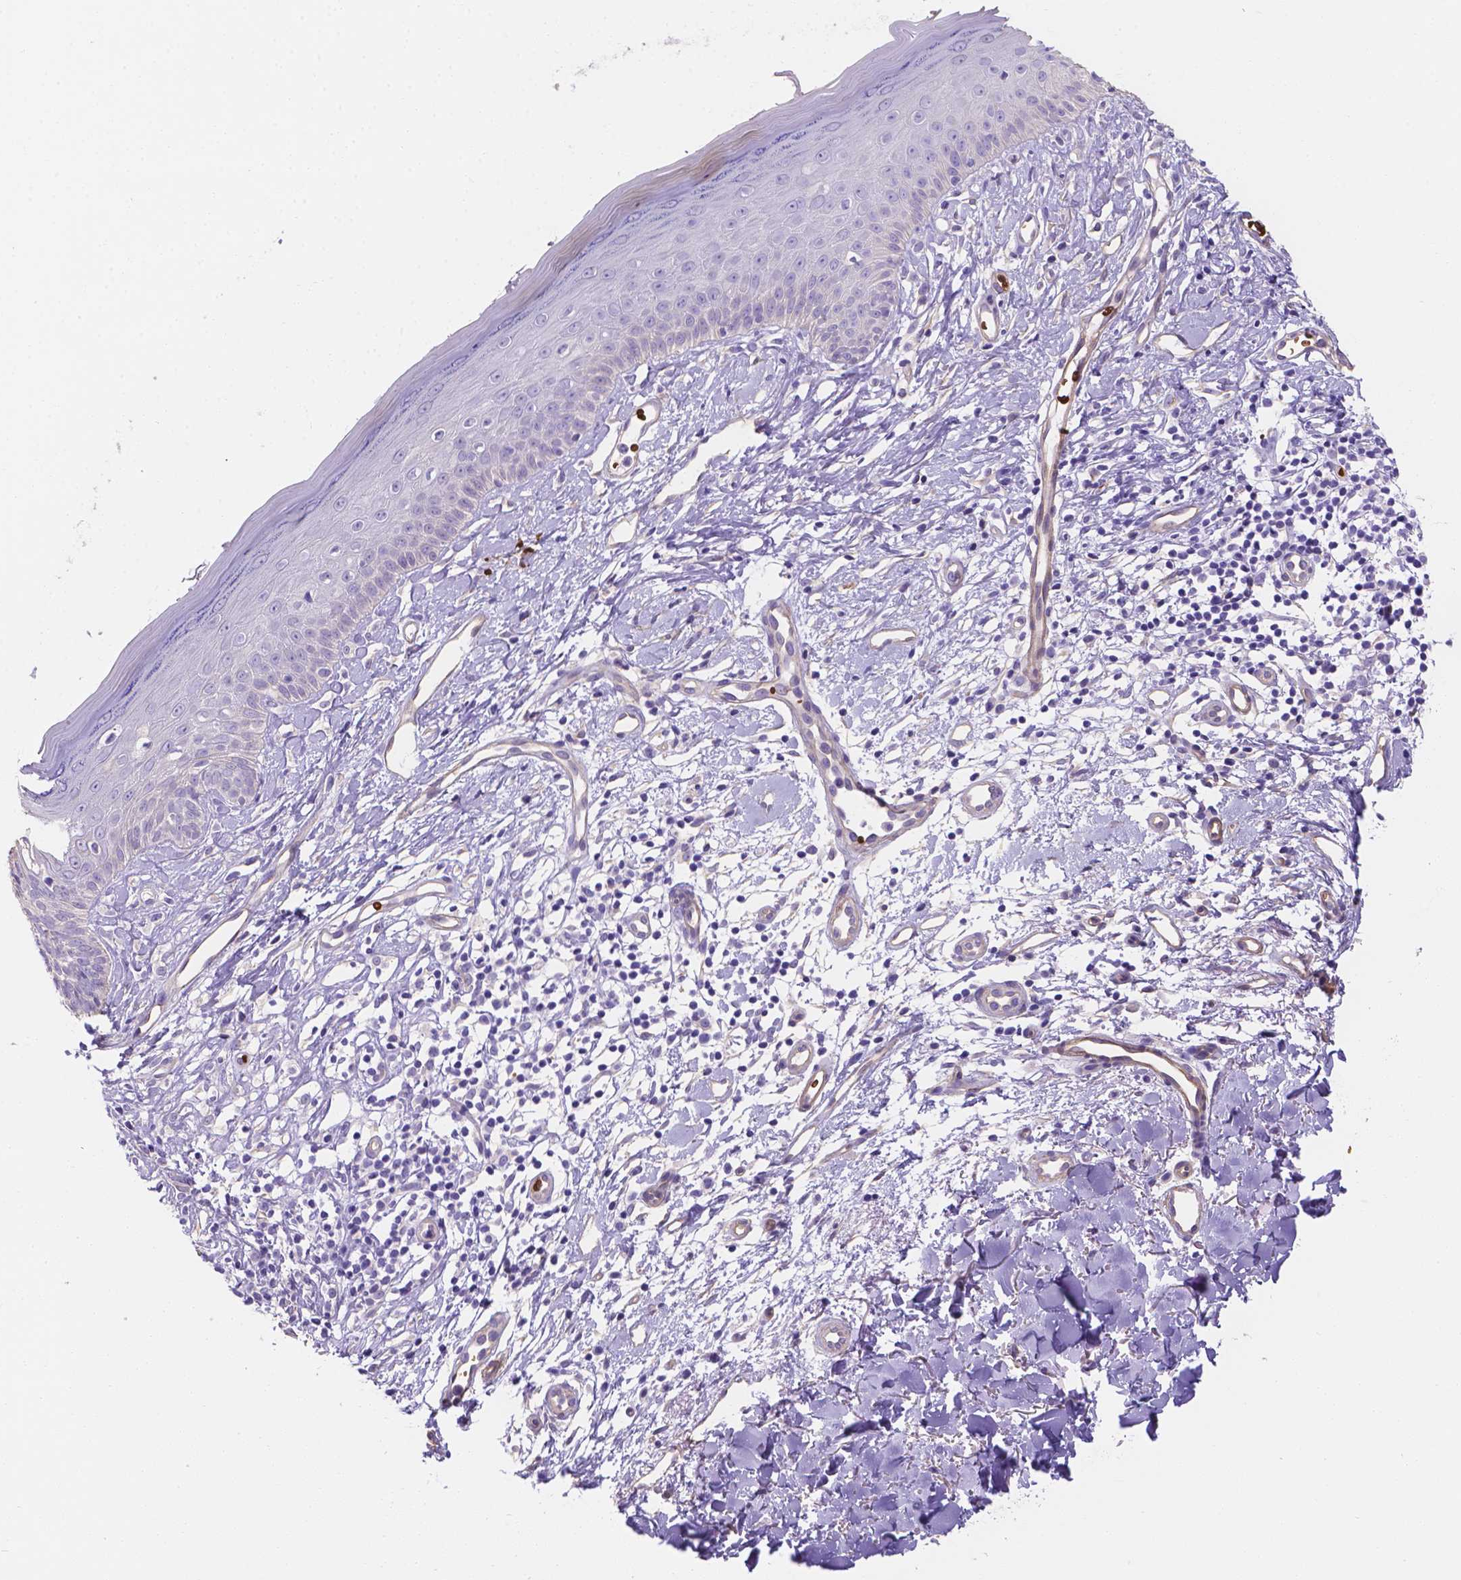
{"staining": {"intensity": "negative", "quantity": "none", "location": "none"}, "tissue": "skin cancer", "cell_type": "Tumor cells", "image_type": "cancer", "snomed": [{"axis": "morphology", "description": "Basal cell carcinoma"}, {"axis": "topography", "description": "Skin"}], "caption": "DAB (3,3'-diaminobenzidine) immunohistochemical staining of human skin basal cell carcinoma reveals no significant staining in tumor cells. (DAB (3,3'-diaminobenzidine) immunohistochemistry with hematoxylin counter stain).", "gene": "SLC40A1", "patient": {"sex": "male", "age": 51}}